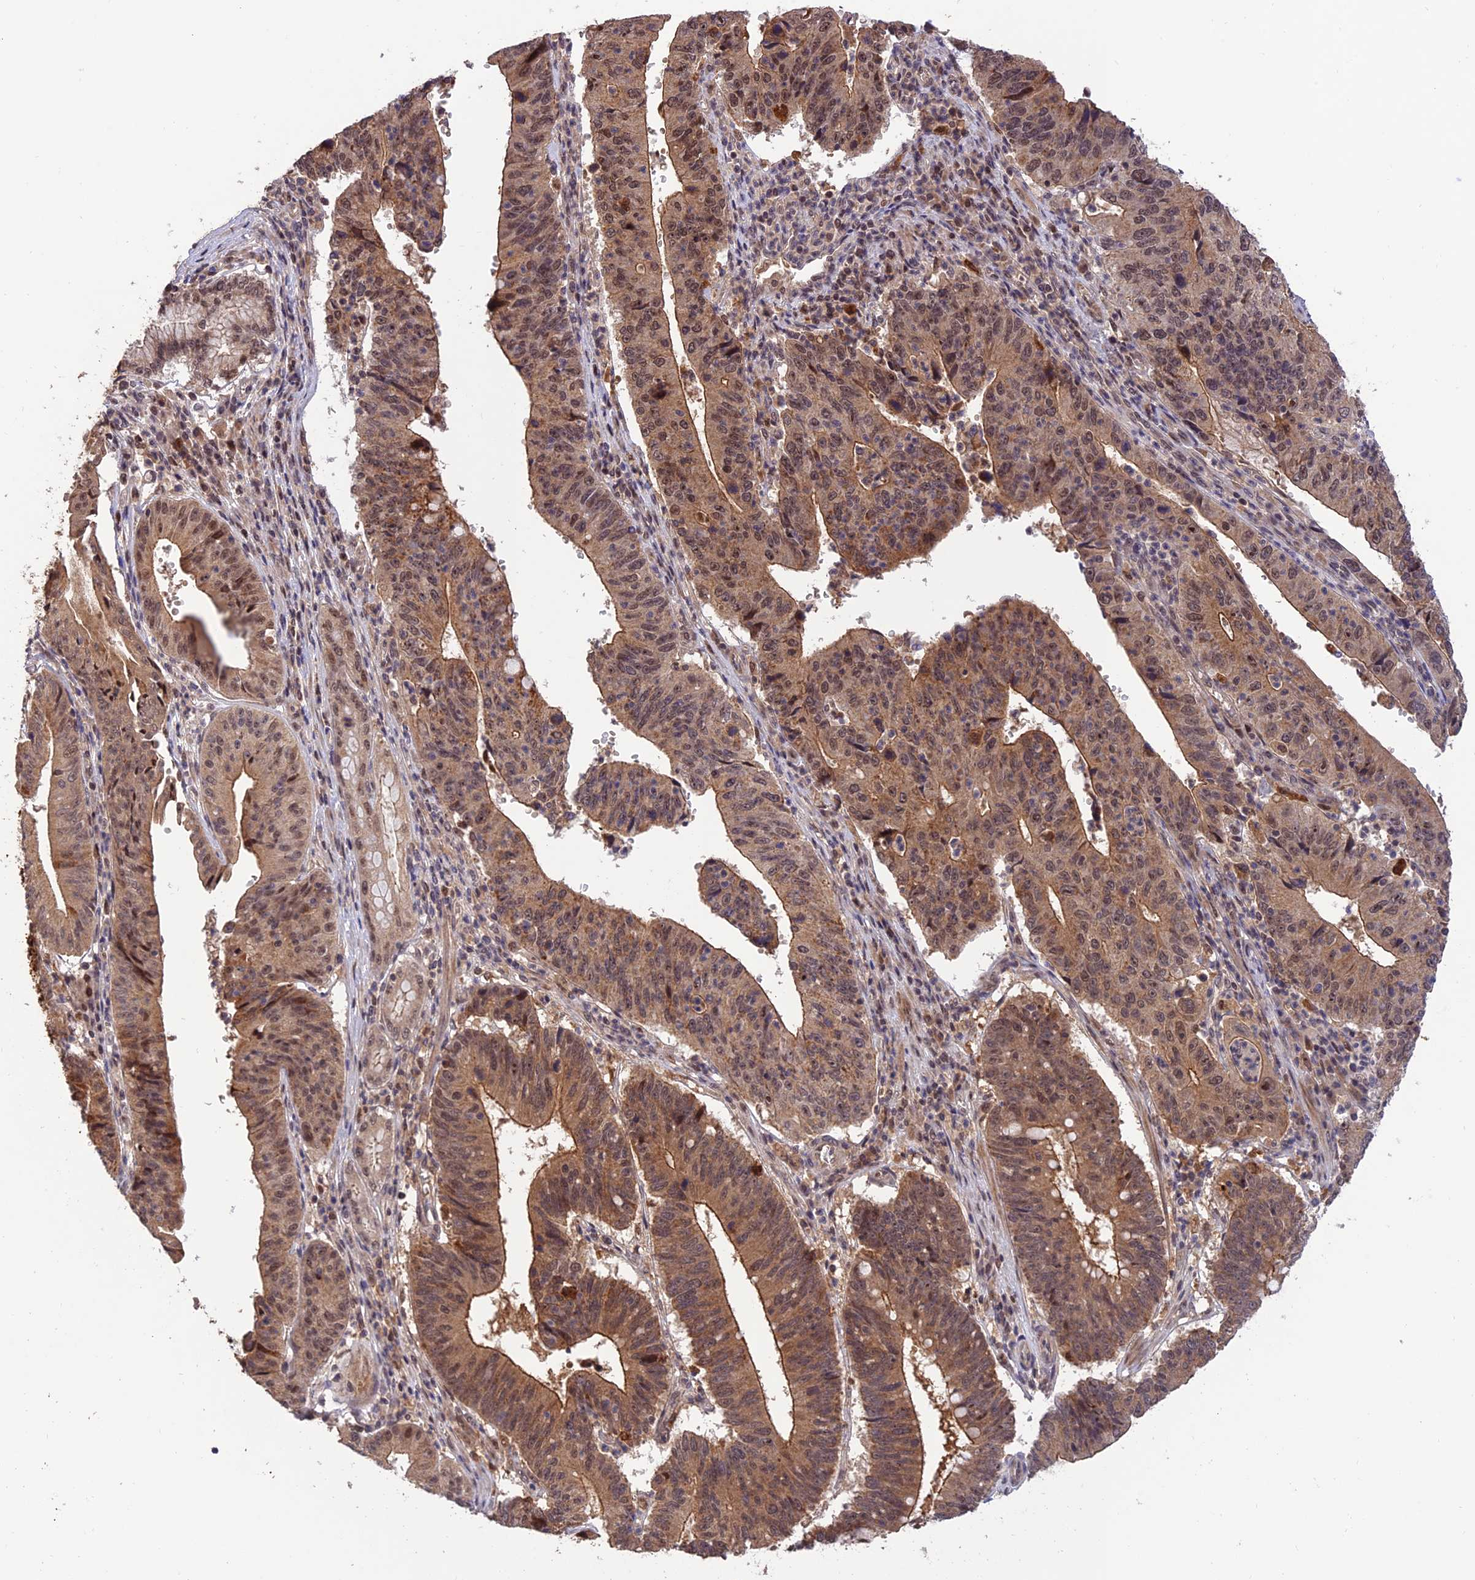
{"staining": {"intensity": "moderate", "quantity": ">75%", "location": "cytoplasmic/membranous,nuclear"}, "tissue": "stomach cancer", "cell_type": "Tumor cells", "image_type": "cancer", "snomed": [{"axis": "morphology", "description": "Adenocarcinoma, NOS"}, {"axis": "topography", "description": "Stomach"}], "caption": "A photomicrograph of human stomach adenocarcinoma stained for a protein reveals moderate cytoplasmic/membranous and nuclear brown staining in tumor cells.", "gene": "REV1", "patient": {"sex": "male", "age": 59}}